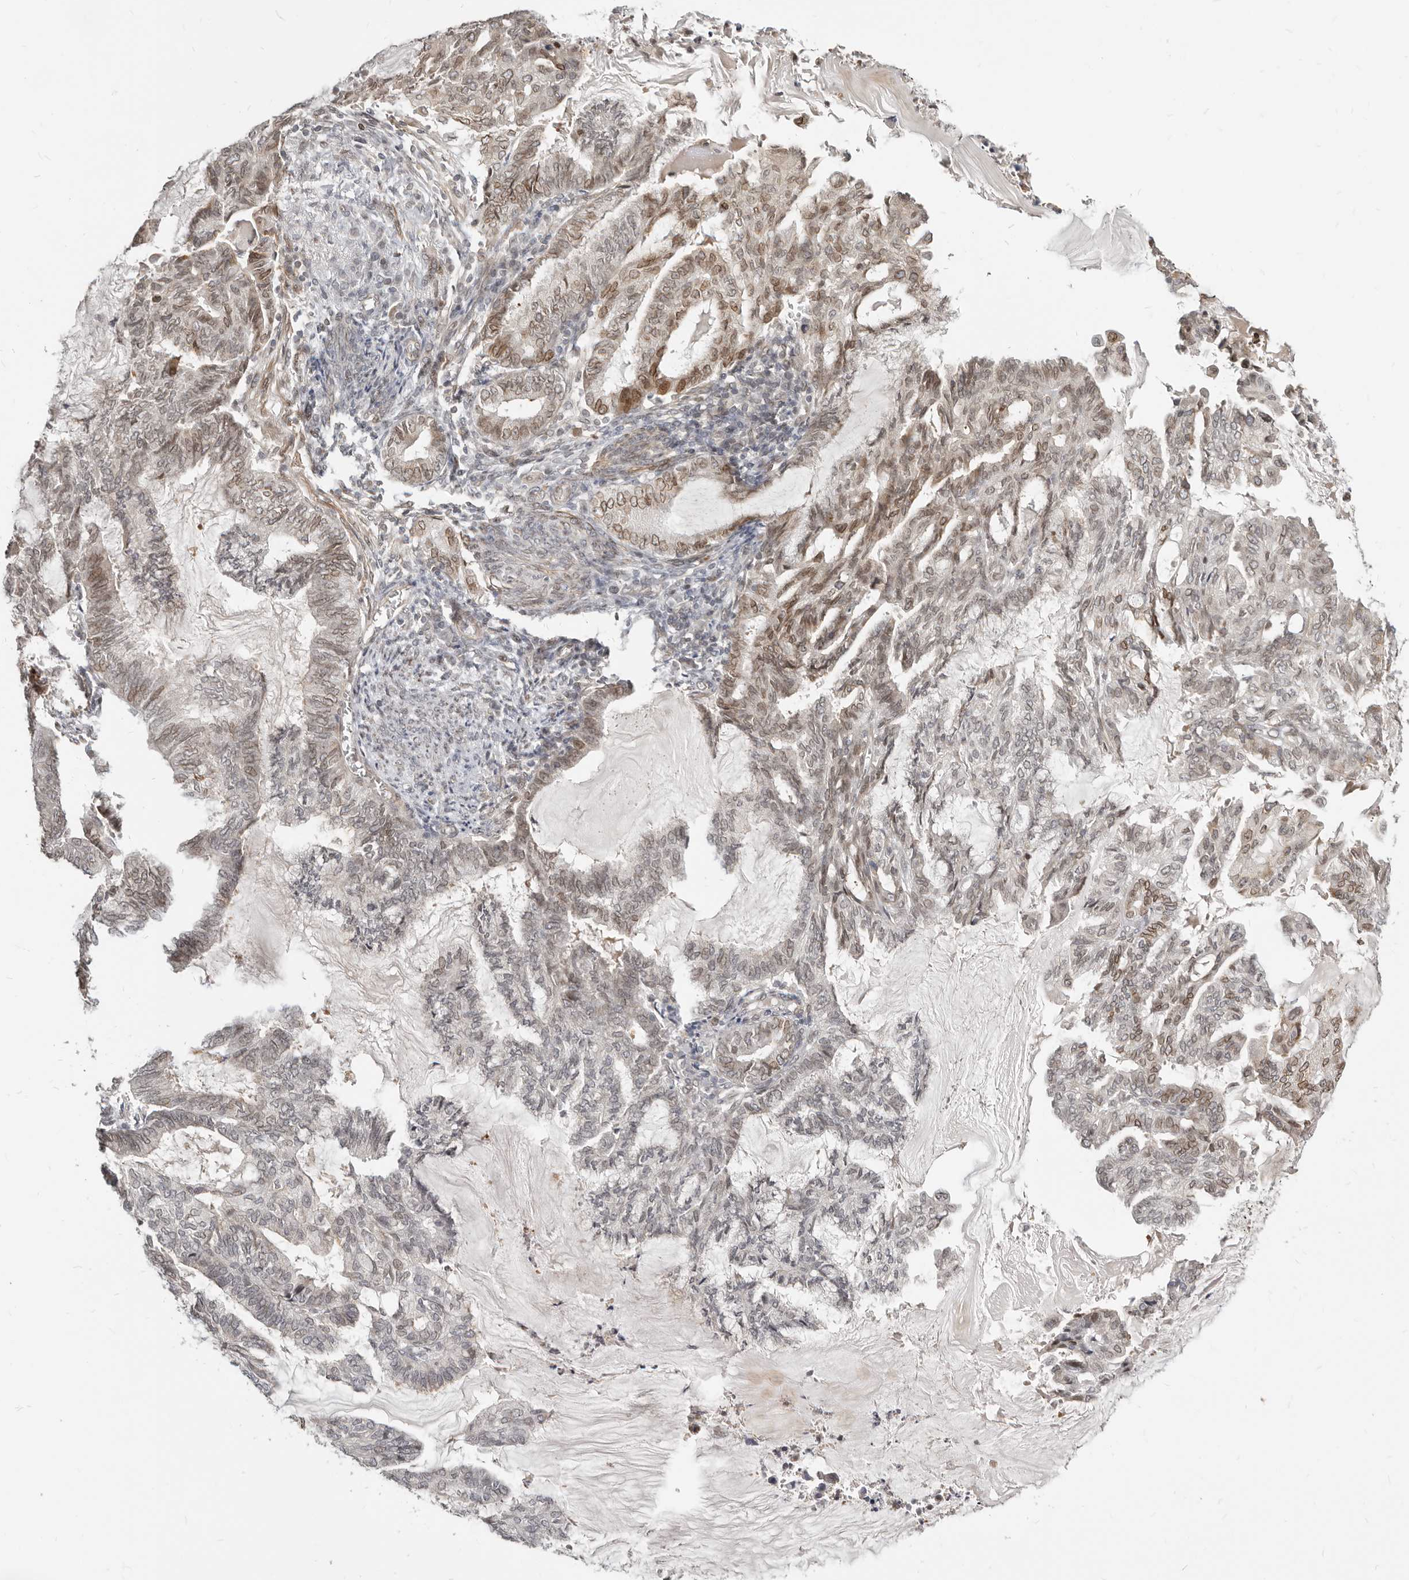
{"staining": {"intensity": "moderate", "quantity": "25%-75%", "location": "cytoplasmic/membranous,nuclear"}, "tissue": "endometrial cancer", "cell_type": "Tumor cells", "image_type": "cancer", "snomed": [{"axis": "morphology", "description": "Adenocarcinoma, NOS"}, {"axis": "topography", "description": "Endometrium"}], "caption": "IHC image of human endometrial cancer (adenocarcinoma) stained for a protein (brown), which shows medium levels of moderate cytoplasmic/membranous and nuclear positivity in approximately 25%-75% of tumor cells.", "gene": "NUP153", "patient": {"sex": "female", "age": 86}}